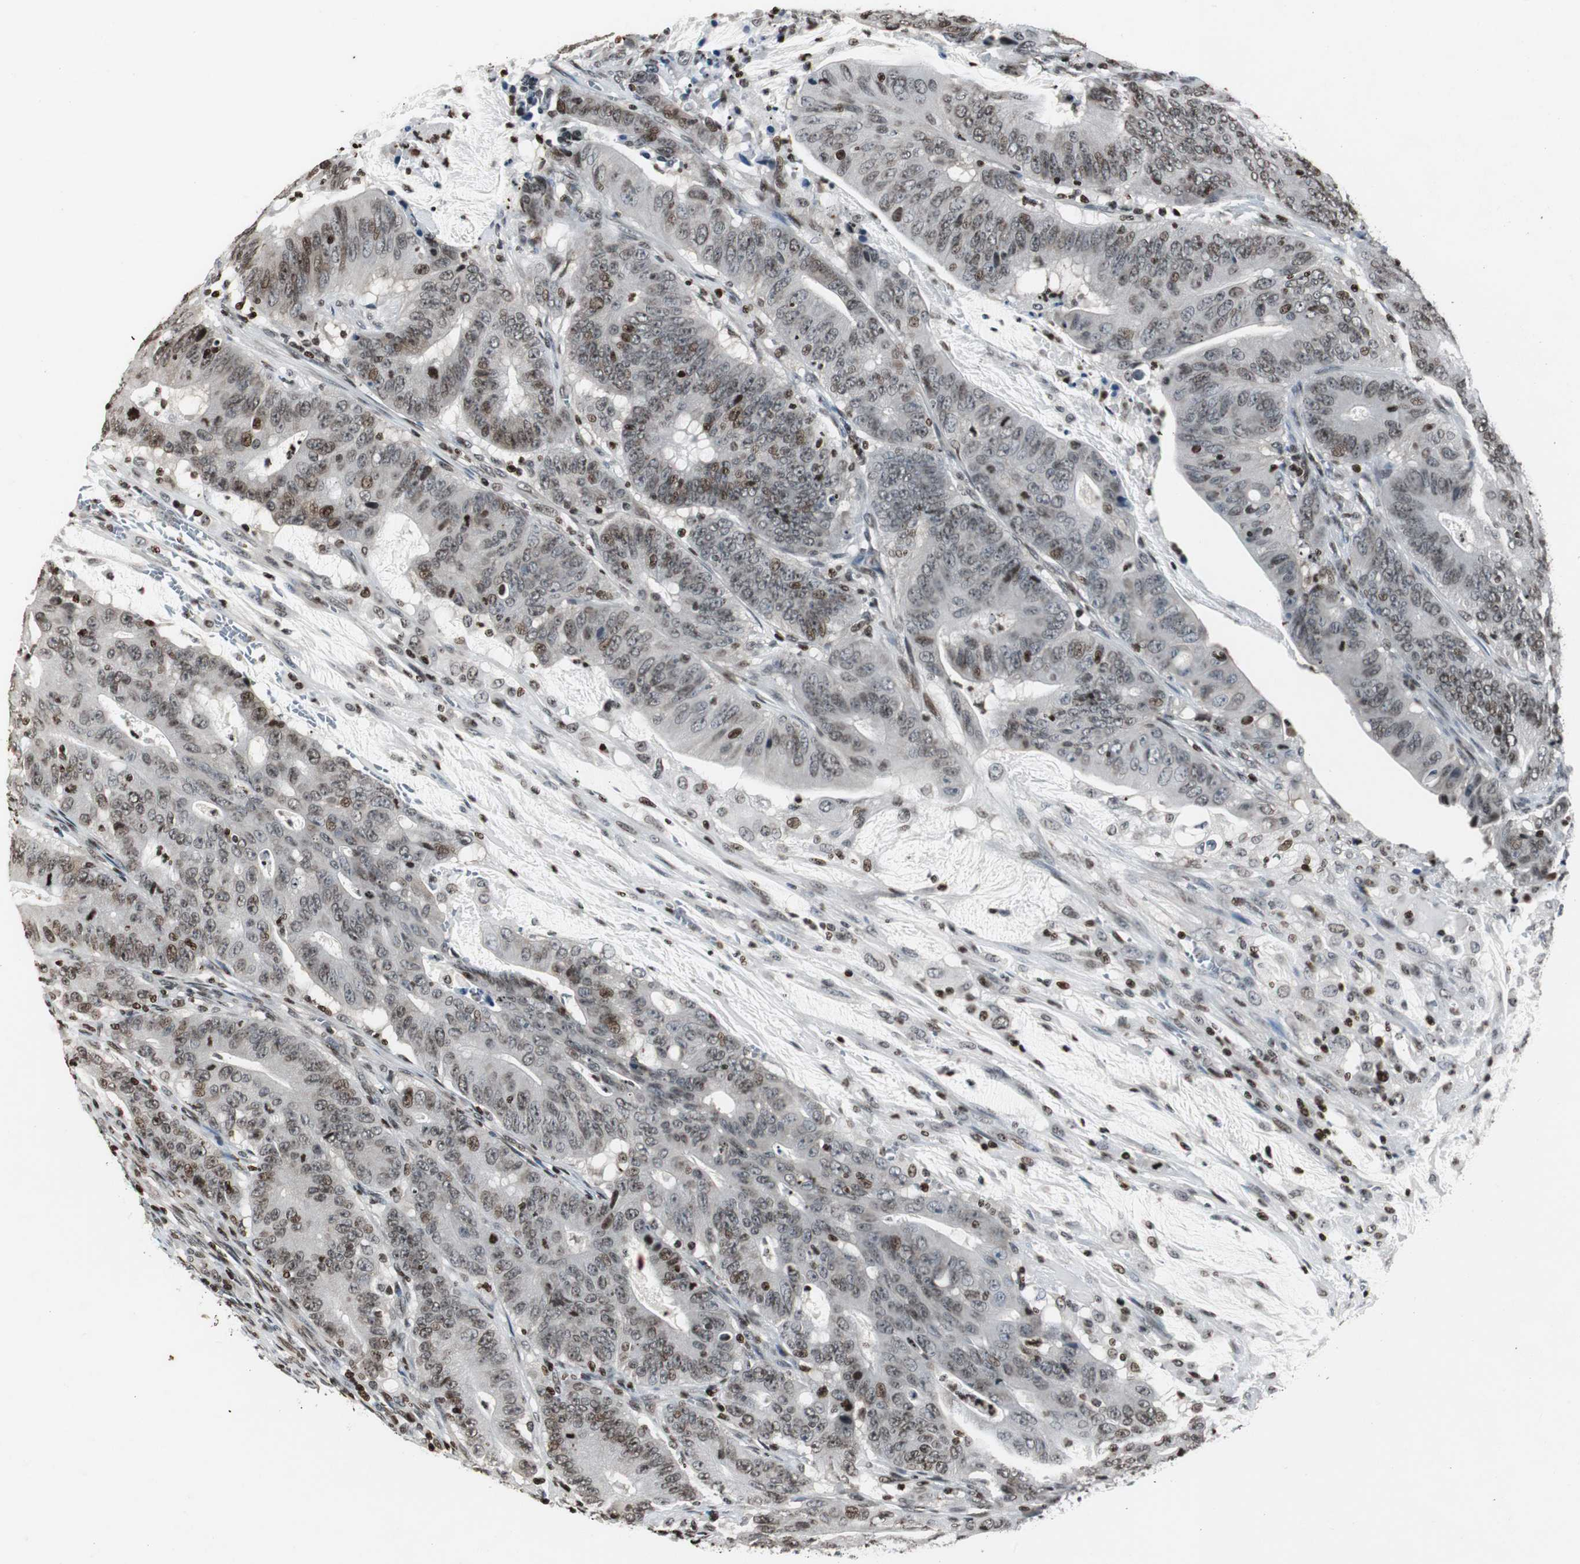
{"staining": {"intensity": "moderate", "quantity": ">75%", "location": "nuclear"}, "tissue": "colorectal cancer", "cell_type": "Tumor cells", "image_type": "cancer", "snomed": [{"axis": "morphology", "description": "Adenocarcinoma, NOS"}, {"axis": "topography", "description": "Colon"}], "caption": "Immunohistochemical staining of colorectal adenocarcinoma demonstrates medium levels of moderate nuclear positivity in approximately >75% of tumor cells.", "gene": "PAXIP1", "patient": {"sex": "male", "age": 45}}